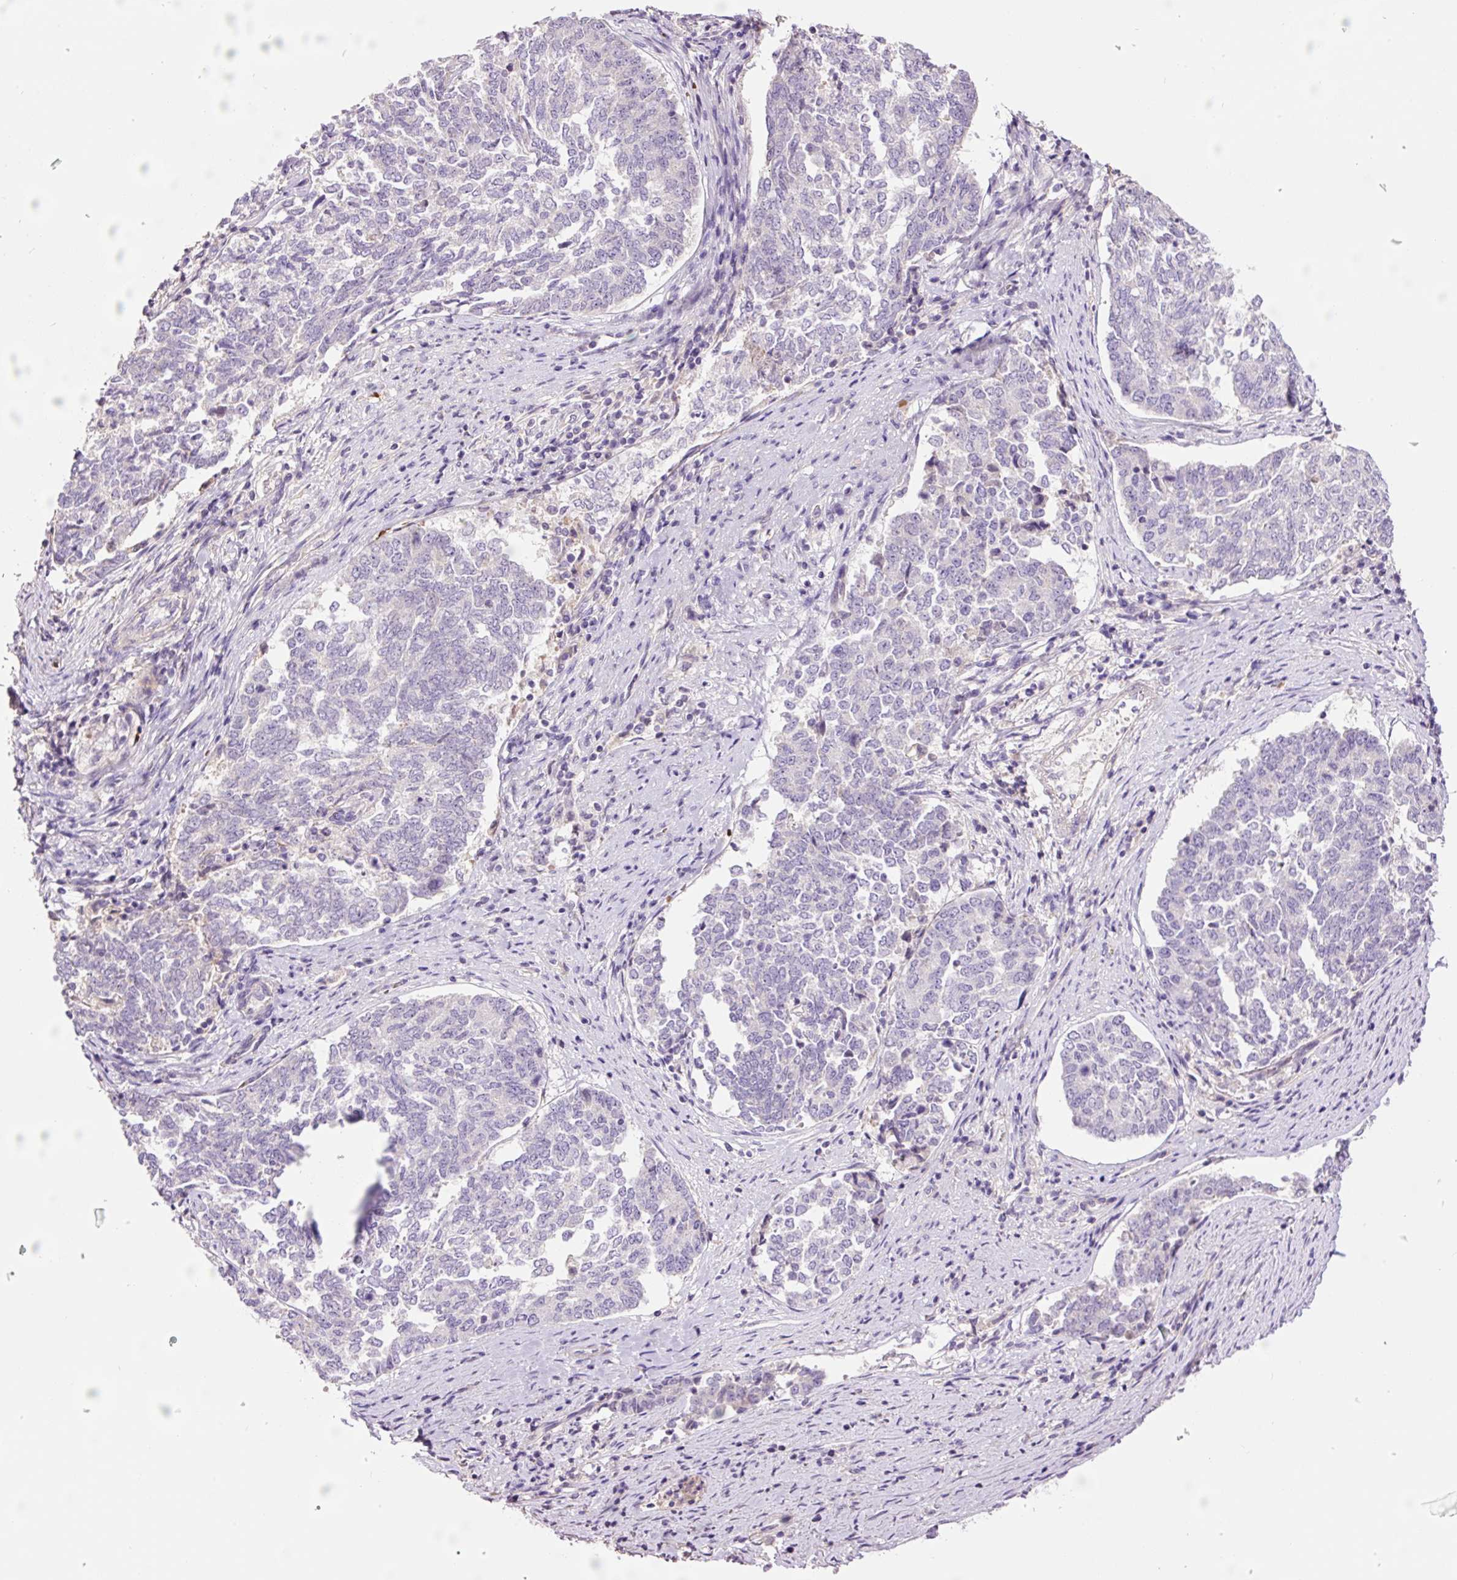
{"staining": {"intensity": "negative", "quantity": "none", "location": "none"}, "tissue": "endometrial cancer", "cell_type": "Tumor cells", "image_type": "cancer", "snomed": [{"axis": "morphology", "description": "Adenocarcinoma, NOS"}, {"axis": "topography", "description": "Endometrium"}], "caption": "A high-resolution photomicrograph shows immunohistochemistry staining of endometrial cancer (adenocarcinoma), which displays no significant positivity in tumor cells. (Brightfield microscopy of DAB immunohistochemistry at high magnification).", "gene": "TMEM235", "patient": {"sex": "female", "age": 80}}